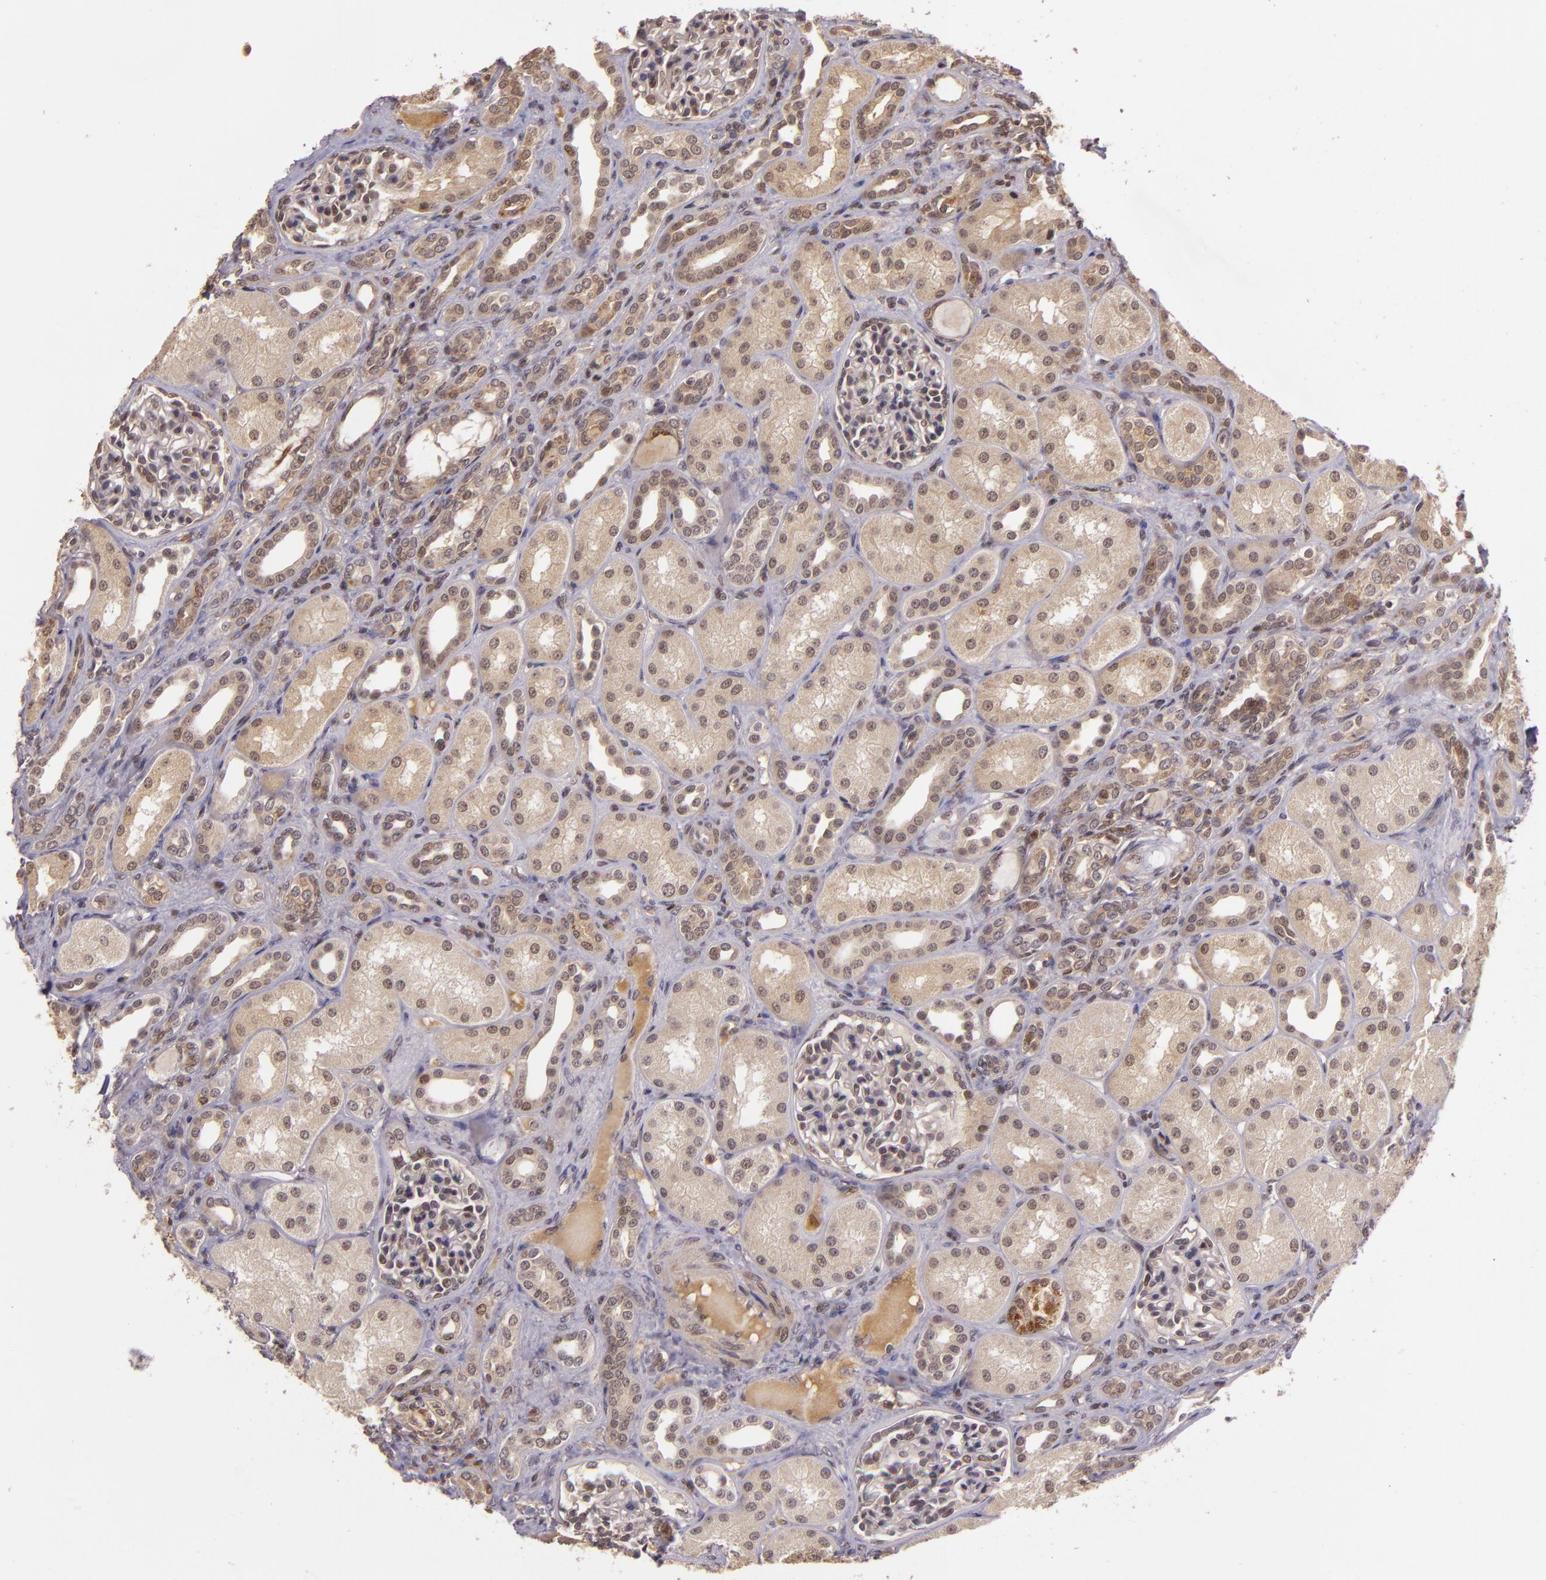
{"staining": {"intensity": "weak", "quantity": "<25%", "location": "nuclear"}, "tissue": "kidney", "cell_type": "Cells in glomeruli", "image_type": "normal", "snomed": [{"axis": "morphology", "description": "Normal tissue, NOS"}, {"axis": "topography", "description": "Kidney"}], "caption": "Image shows no protein staining in cells in glomeruli of unremarkable kidney.", "gene": "TXNRD2", "patient": {"sex": "male", "age": 7}}